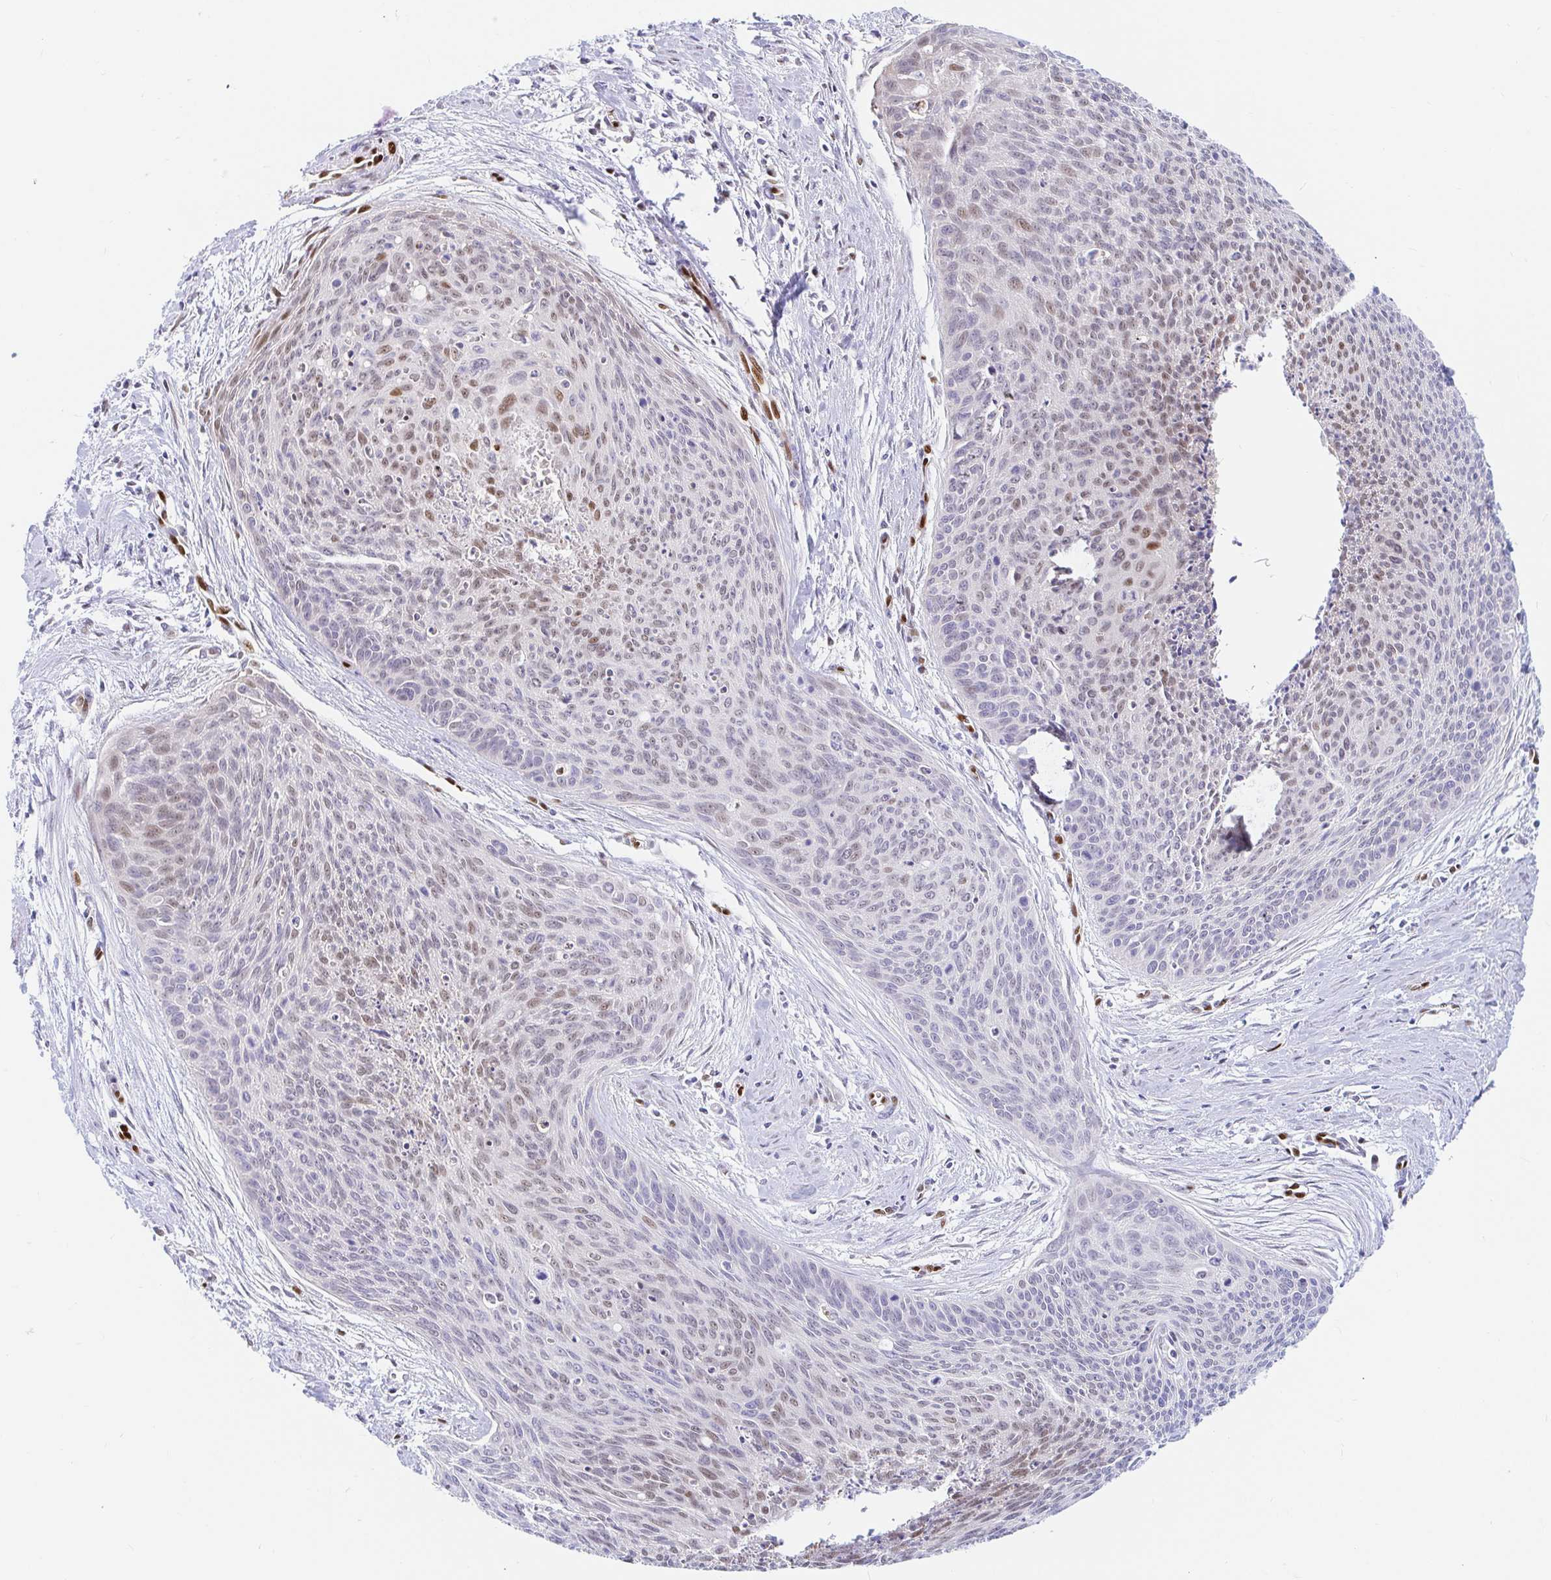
{"staining": {"intensity": "weak", "quantity": "25%-75%", "location": "nuclear"}, "tissue": "cervical cancer", "cell_type": "Tumor cells", "image_type": "cancer", "snomed": [{"axis": "morphology", "description": "Squamous cell carcinoma, NOS"}, {"axis": "topography", "description": "Cervix"}], "caption": "Cervical cancer (squamous cell carcinoma) stained for a protein (brown) displays weak nuclear positive staining in about 25%-75% of tumor cells.", "gene": "HINFP", "patient": {"sex": "female", "age": 55}}